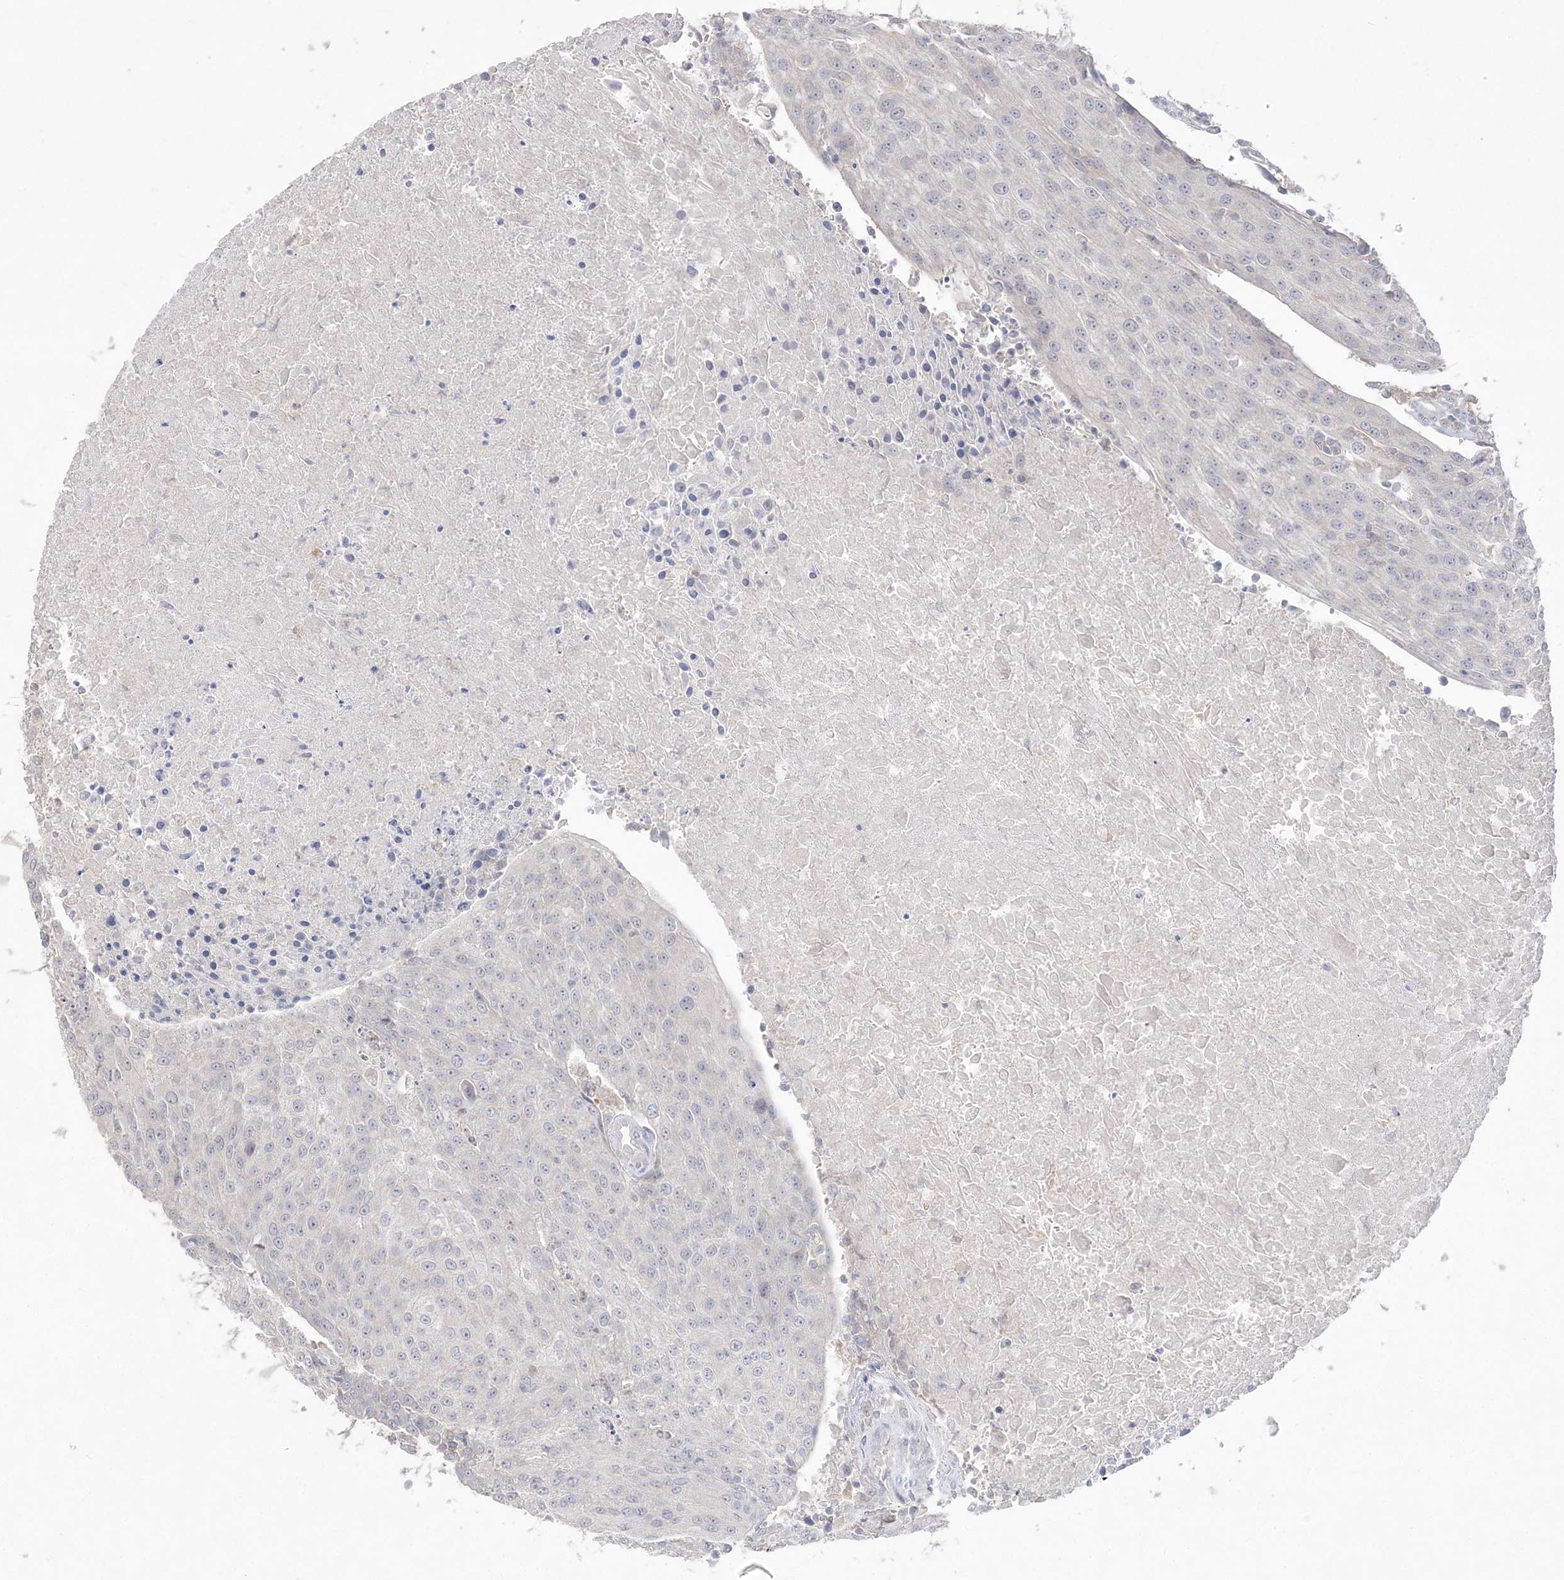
{"staining": {"intensity": "negative", "quantity": "none", "location": "none"}, "tissue": "urothelial cancer", "cell_type": "Tumor cells", "image_type": "cancer", "snomed": [{"axis": "morphology", "description": "Urothelial carcinoma, High grade"}, {"axis": "topography", "description": "Urinary bladder"}], "caption": "A high-resolution image shows IHC staining of high-grade urothelial carcinoma, which shows no significant positivity in tumor cells. (DAB (3,3'-diaminobenzidine) immunohistochemistry (IHC) visualized using brightfield microscopy, high magnification).", "gene": "SH3BP4", "patient": {"sex": "female", "age": 85}}